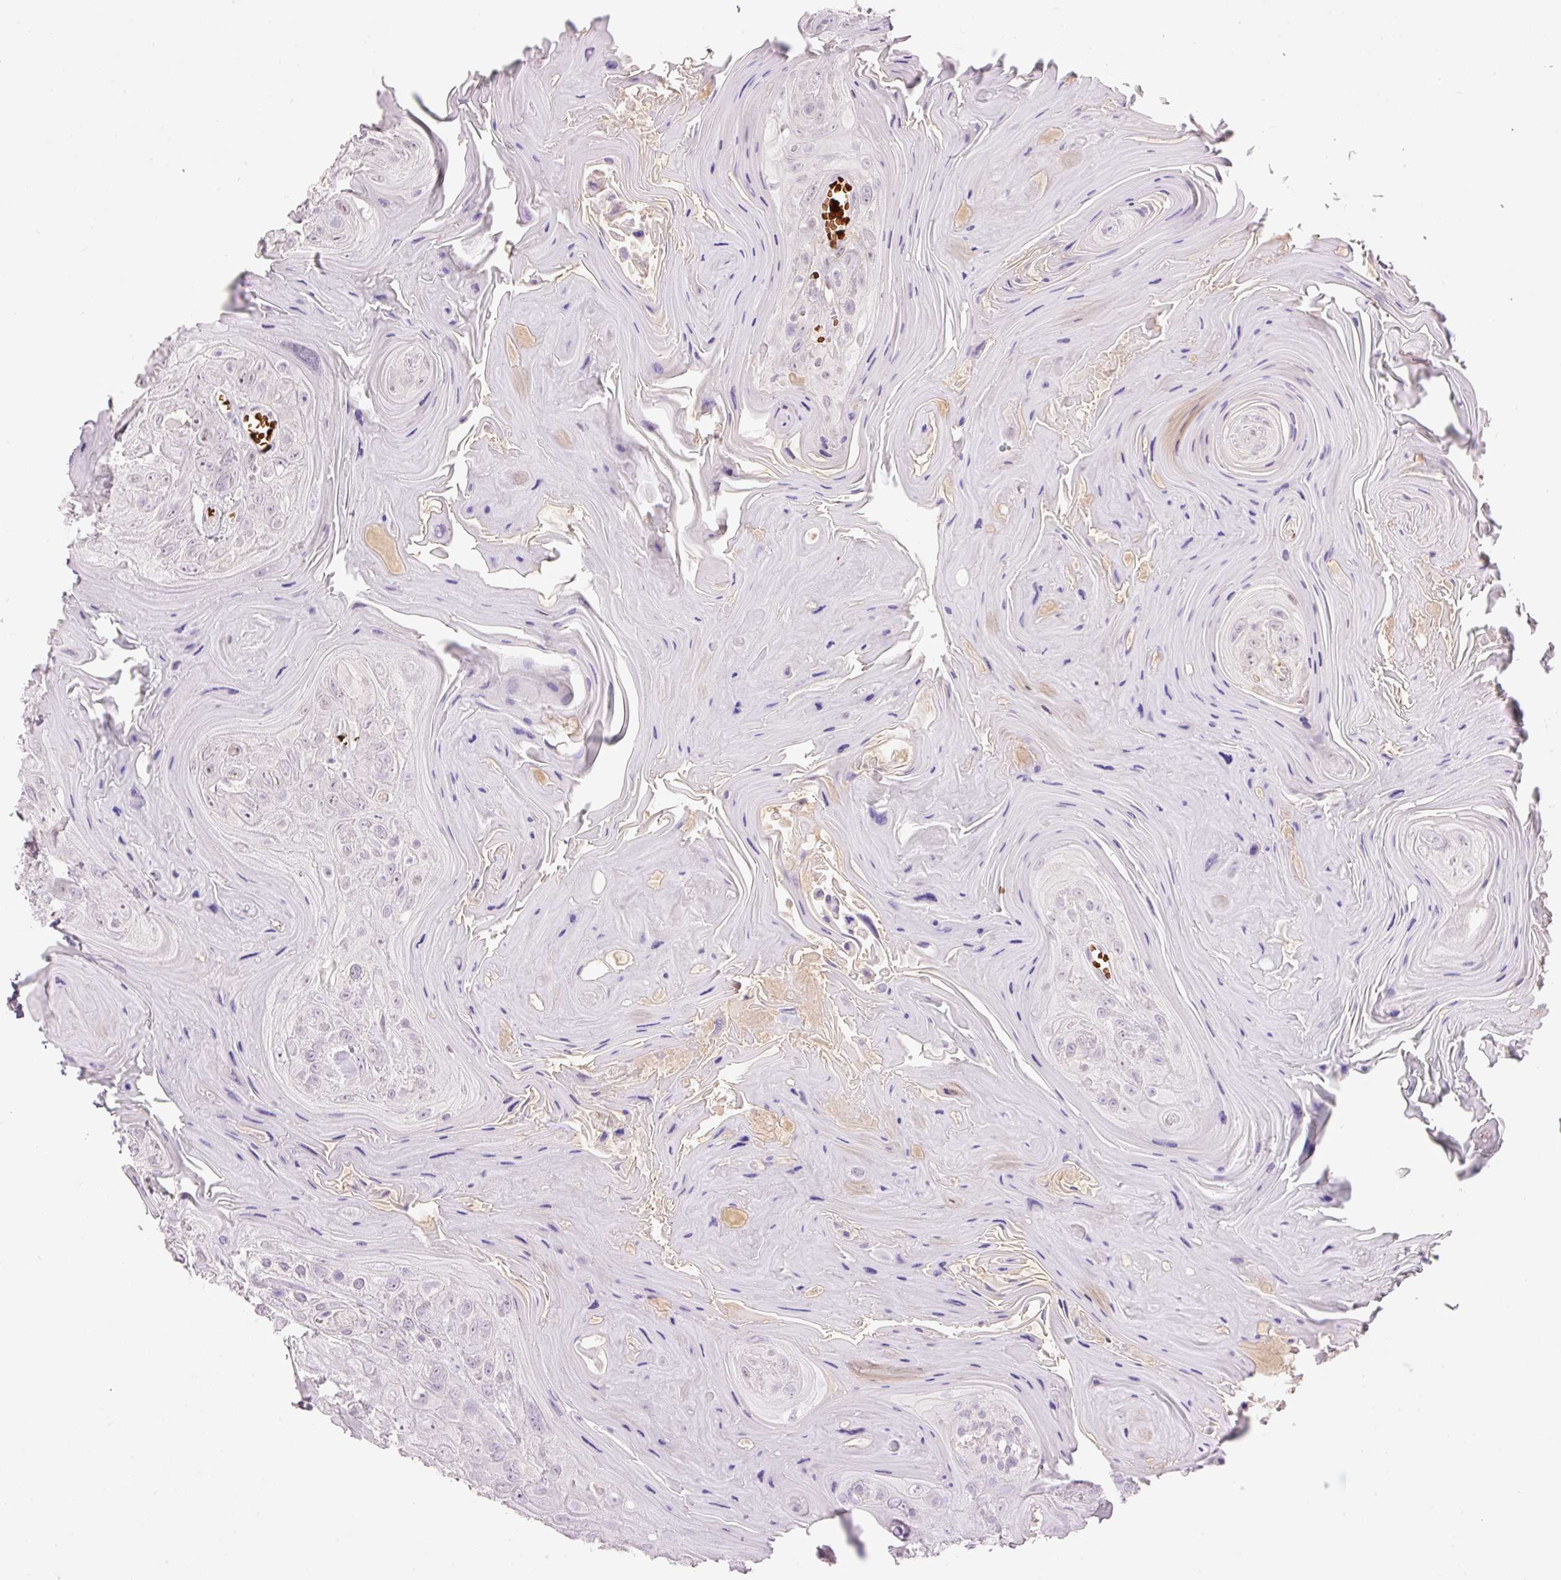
{"staining": {"intensity": "negative", "quantity": "none", "location": "none"}, "tissue": "head and neck cancer", "cell_type": "Tumor cells", "image_type": "cancer", "snomed": [{"axis": "morphology", "description": "Squamous cell carcinoma, NOS"}, {"axis": "topography", "description": "Head-Neck"}], "caption": "Squamous cell carcinoma (head and neck) stained for a protein using IHC displays no positivity tumor cells.", "gene": "LY6G6D", "patient": {"sex": "female", "age": 59}}